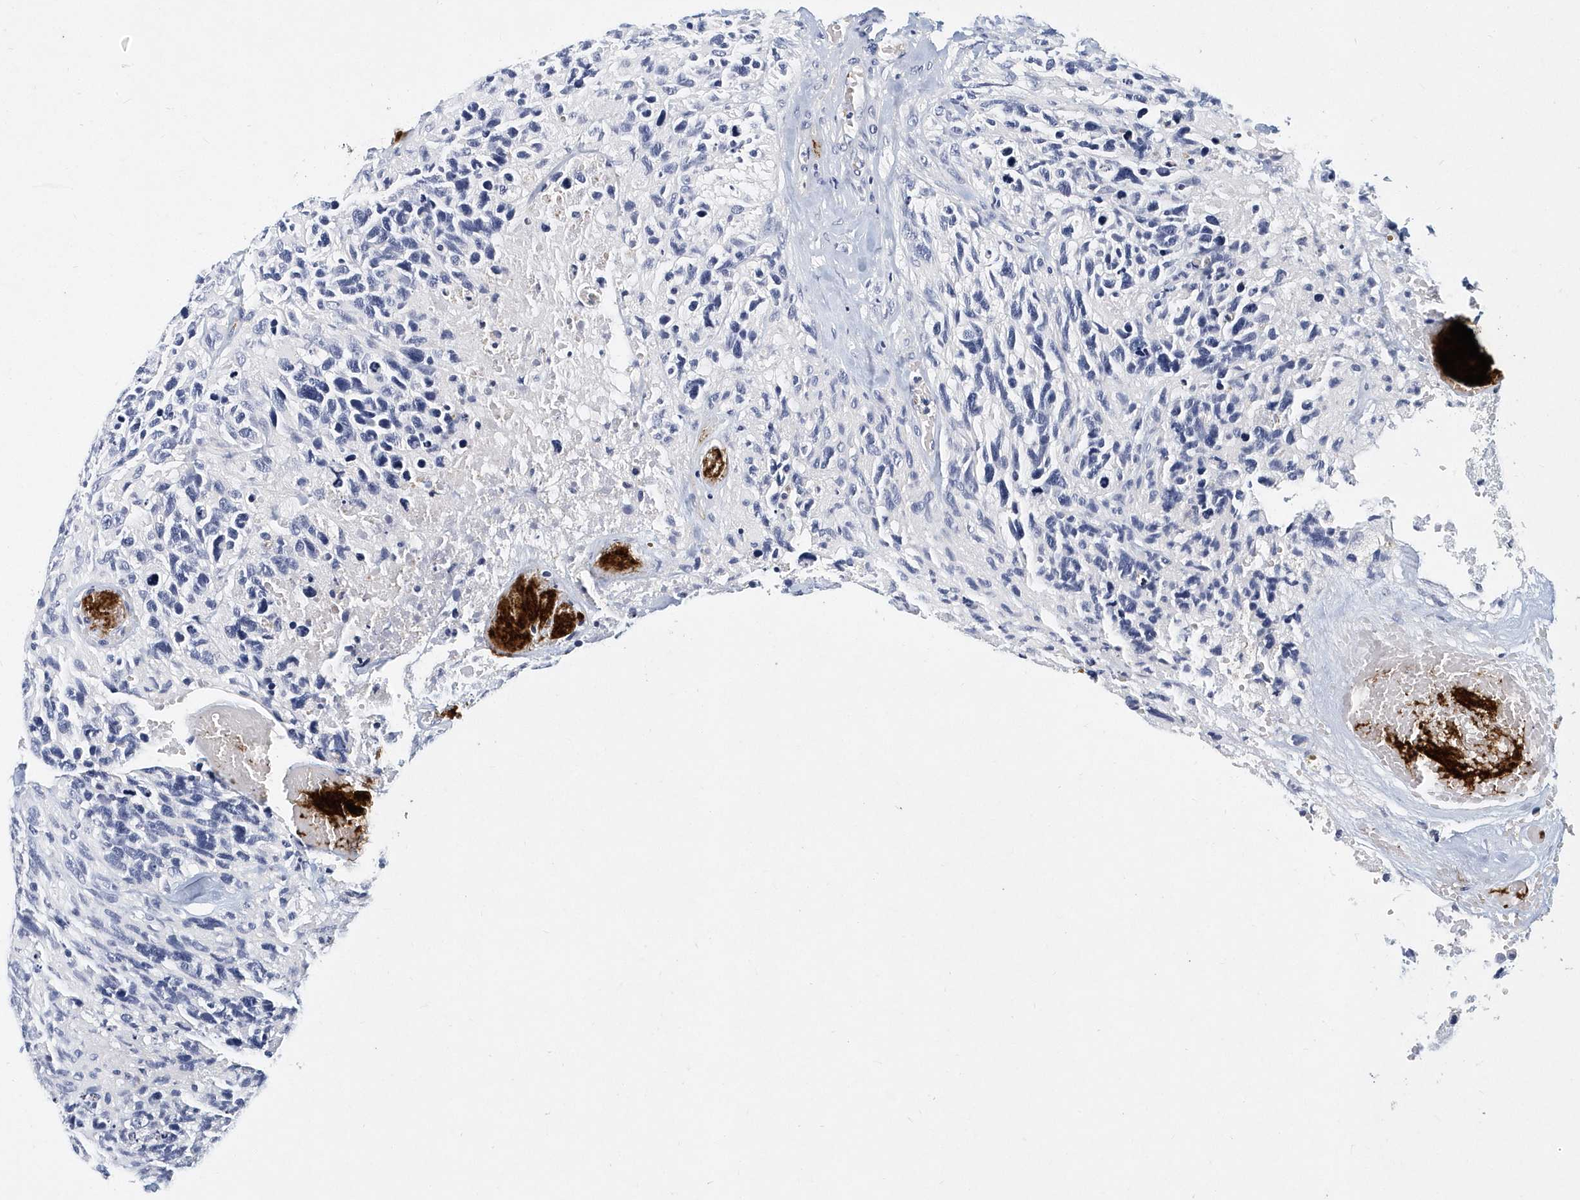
{"staining": {"intensity": "negative", "quantity": "none", "location": "none"}, "tissue": "glioma", "cell_type": "Tumor cells", "image_type": "cancer", "snomed": [{"axis": "morphology", "description": "Glioma, malignant, High grade"}, {"axis": "topography", "description": "Brain"}], "caption": "Human glioma stained for a protein using IHC displays no staining in tumor cells.", "gene": "ITGA2B", "patient": {"sex": "male", "age": 69}}